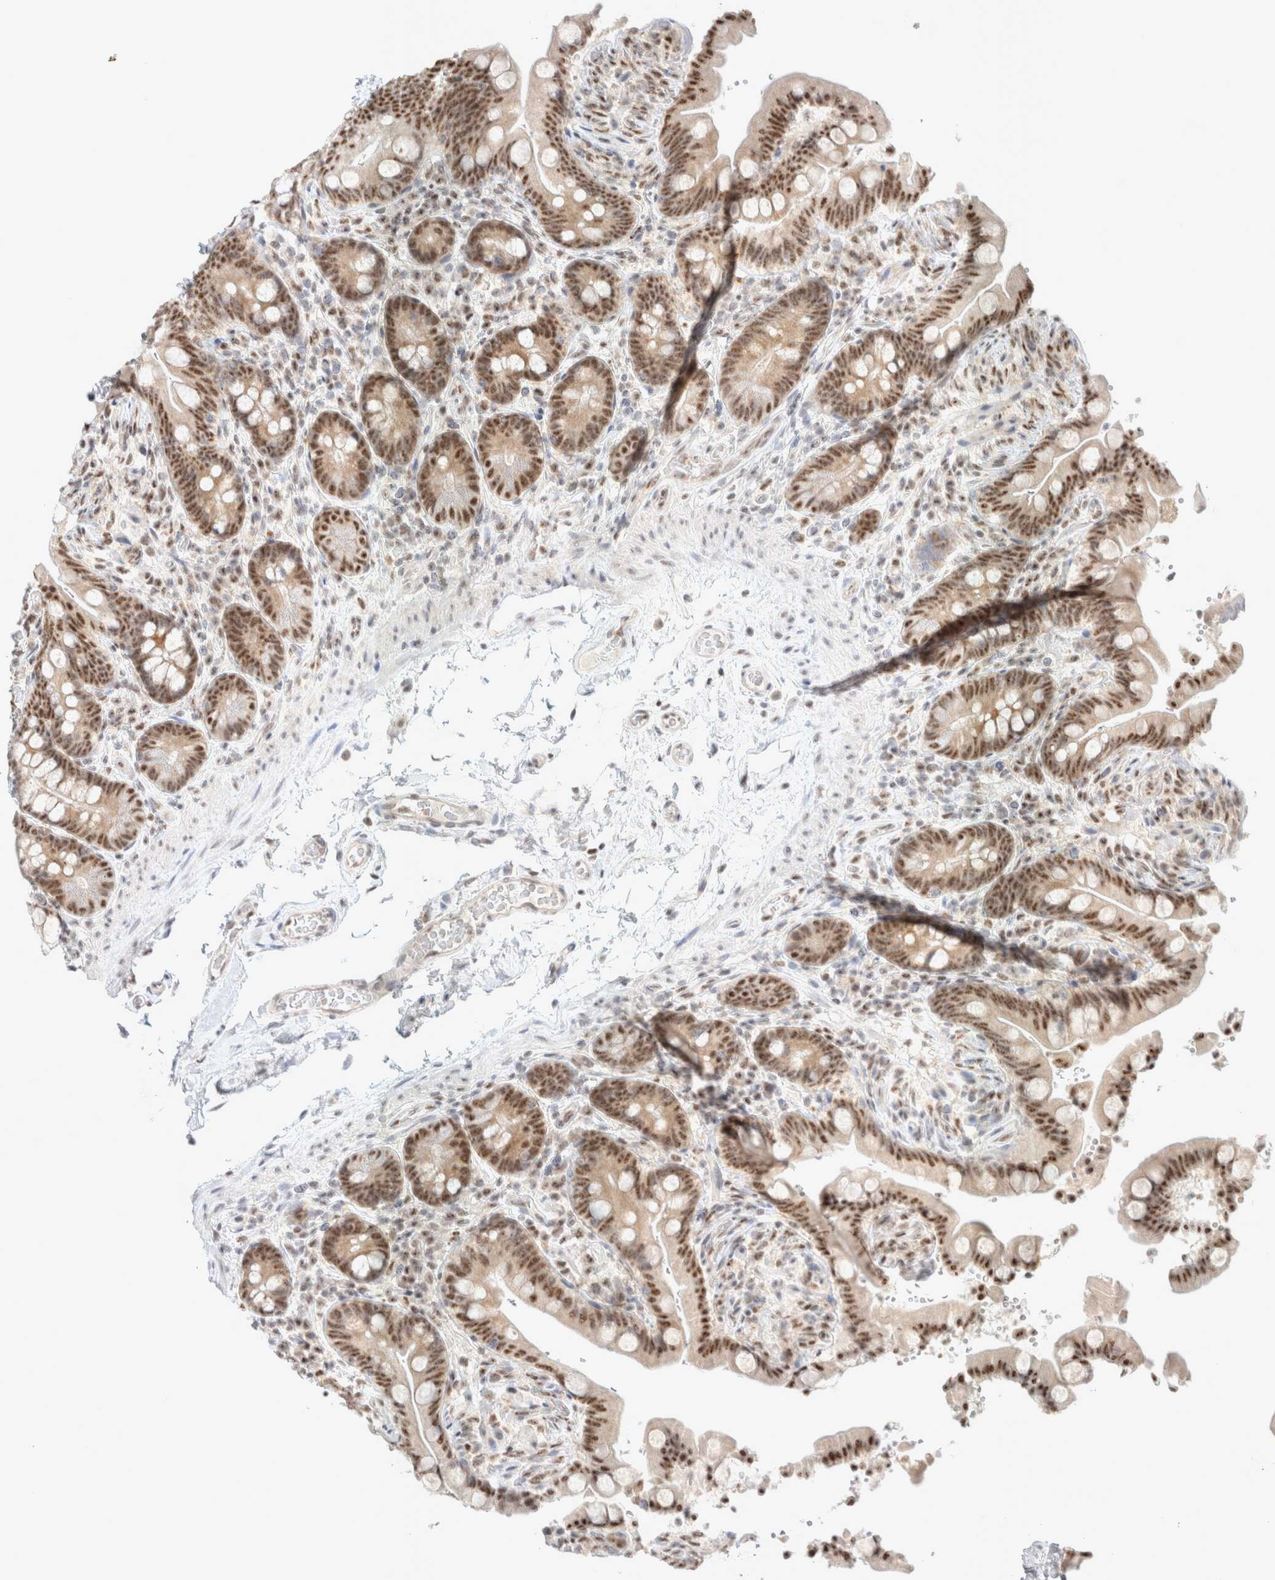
{"staining": {"intensity": "weak", "quantity": "25%-75%", "location": "nuclear"}, "tissue": "colon", "cell_type": "Endothelial cells", "image_type": "normal", "snomed": [{"axis": "morphology", "description": "Normal tissue, NOS"}, {"axis": "topography", "description": "Smooth muscle"}, {"axis": "topography", "description": "Colon"}], "caption": "The immunohistochemical stain highlights weak nuclear expression in endothelial cells of unremarkable colon.", "gene": "TRMT12", "patient": {"sex": "male", "age": 73}}